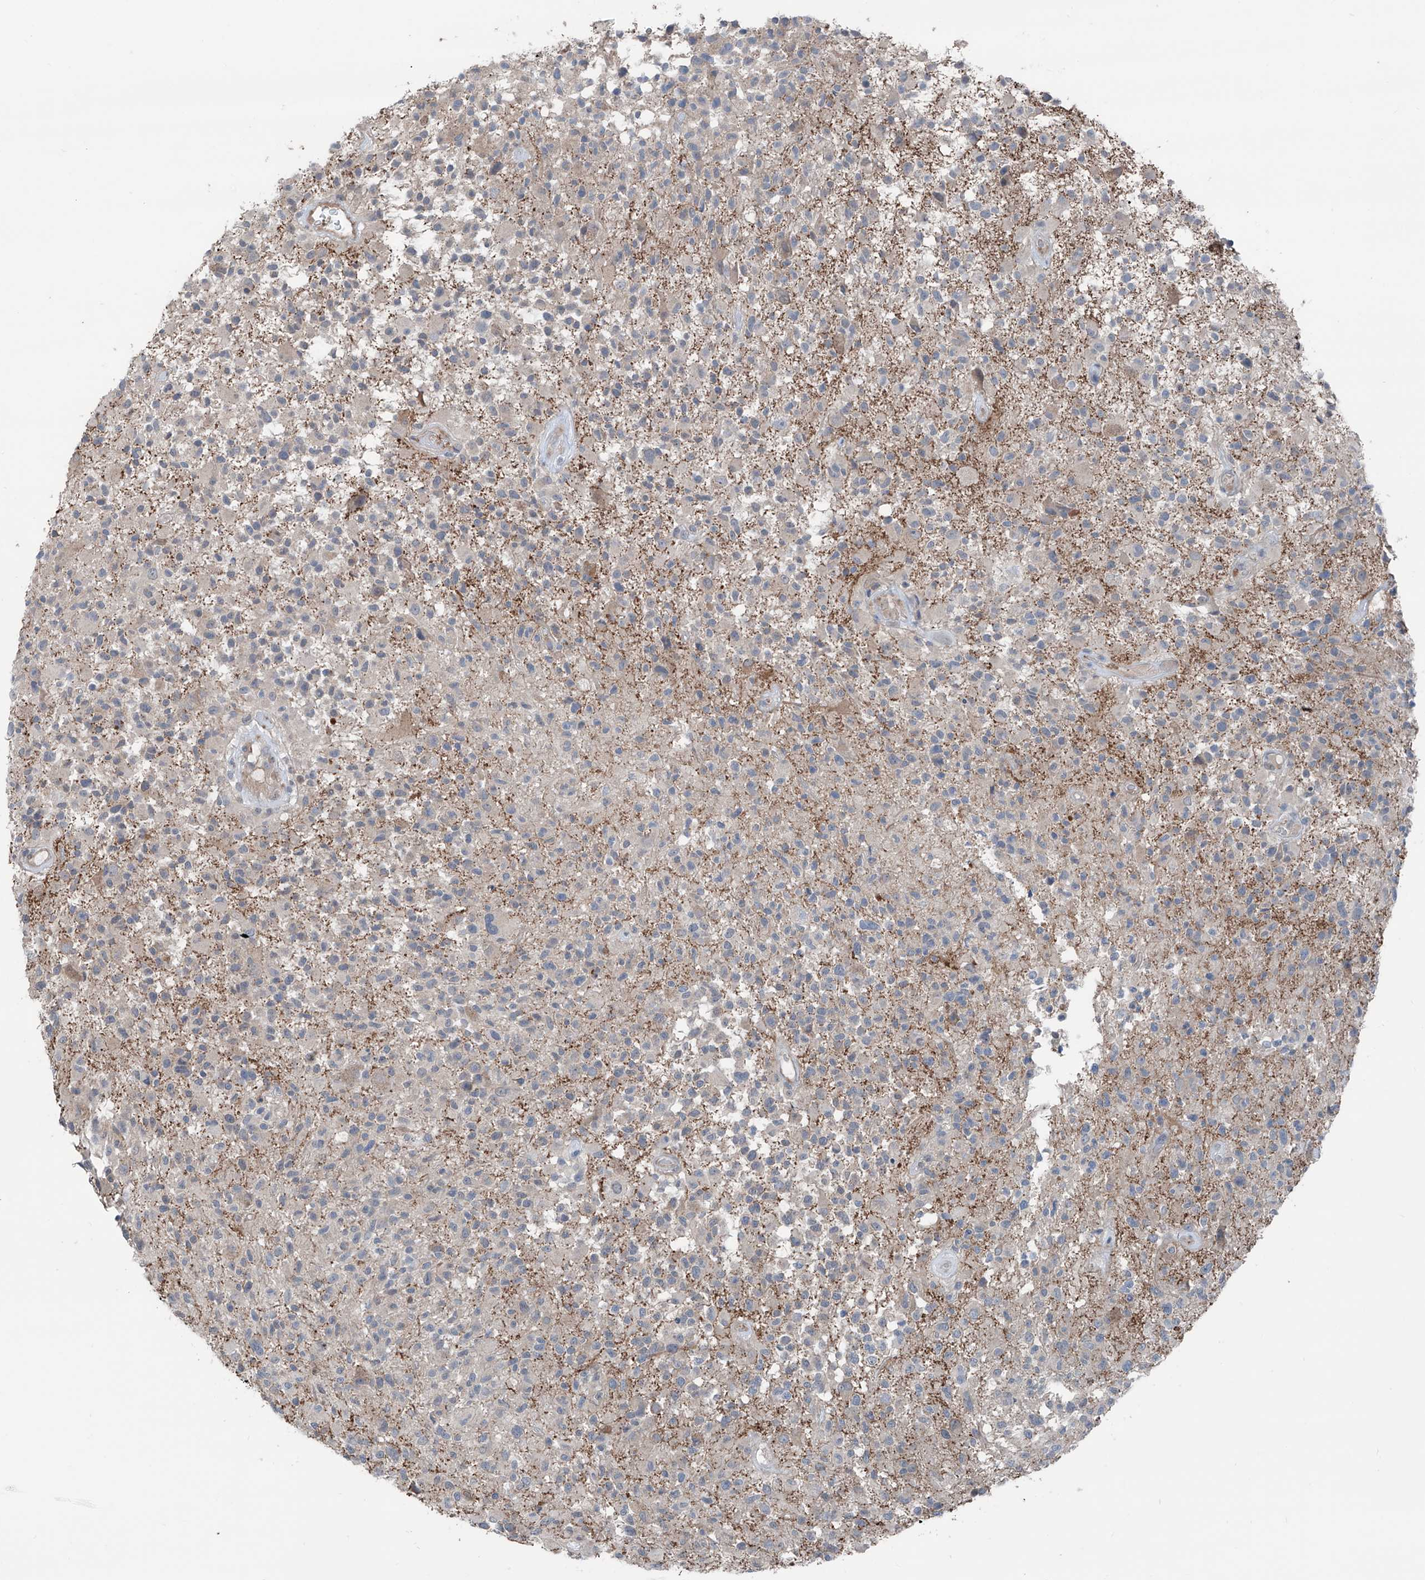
{"staining": {"intensity": "negative", "quantity": "none", "location": "none"}, "tissue": "glioma", "cell_type": "Tumor cells", "image_type": "cancer", "snomed": [{"axis": "morphology", "description": "Glioma, malignant, High grade"}, {"axis": "morphology", "description": "Glioblastoma, NOS"}, {"axis": "topography", "description": "Brain"}], "caption": "Immunohistochemical staining of human glioblastoma reveals no significant expression in tumor cells.", "gene": "HSPB11", "patient": {"sex": "male", "age": 60}}